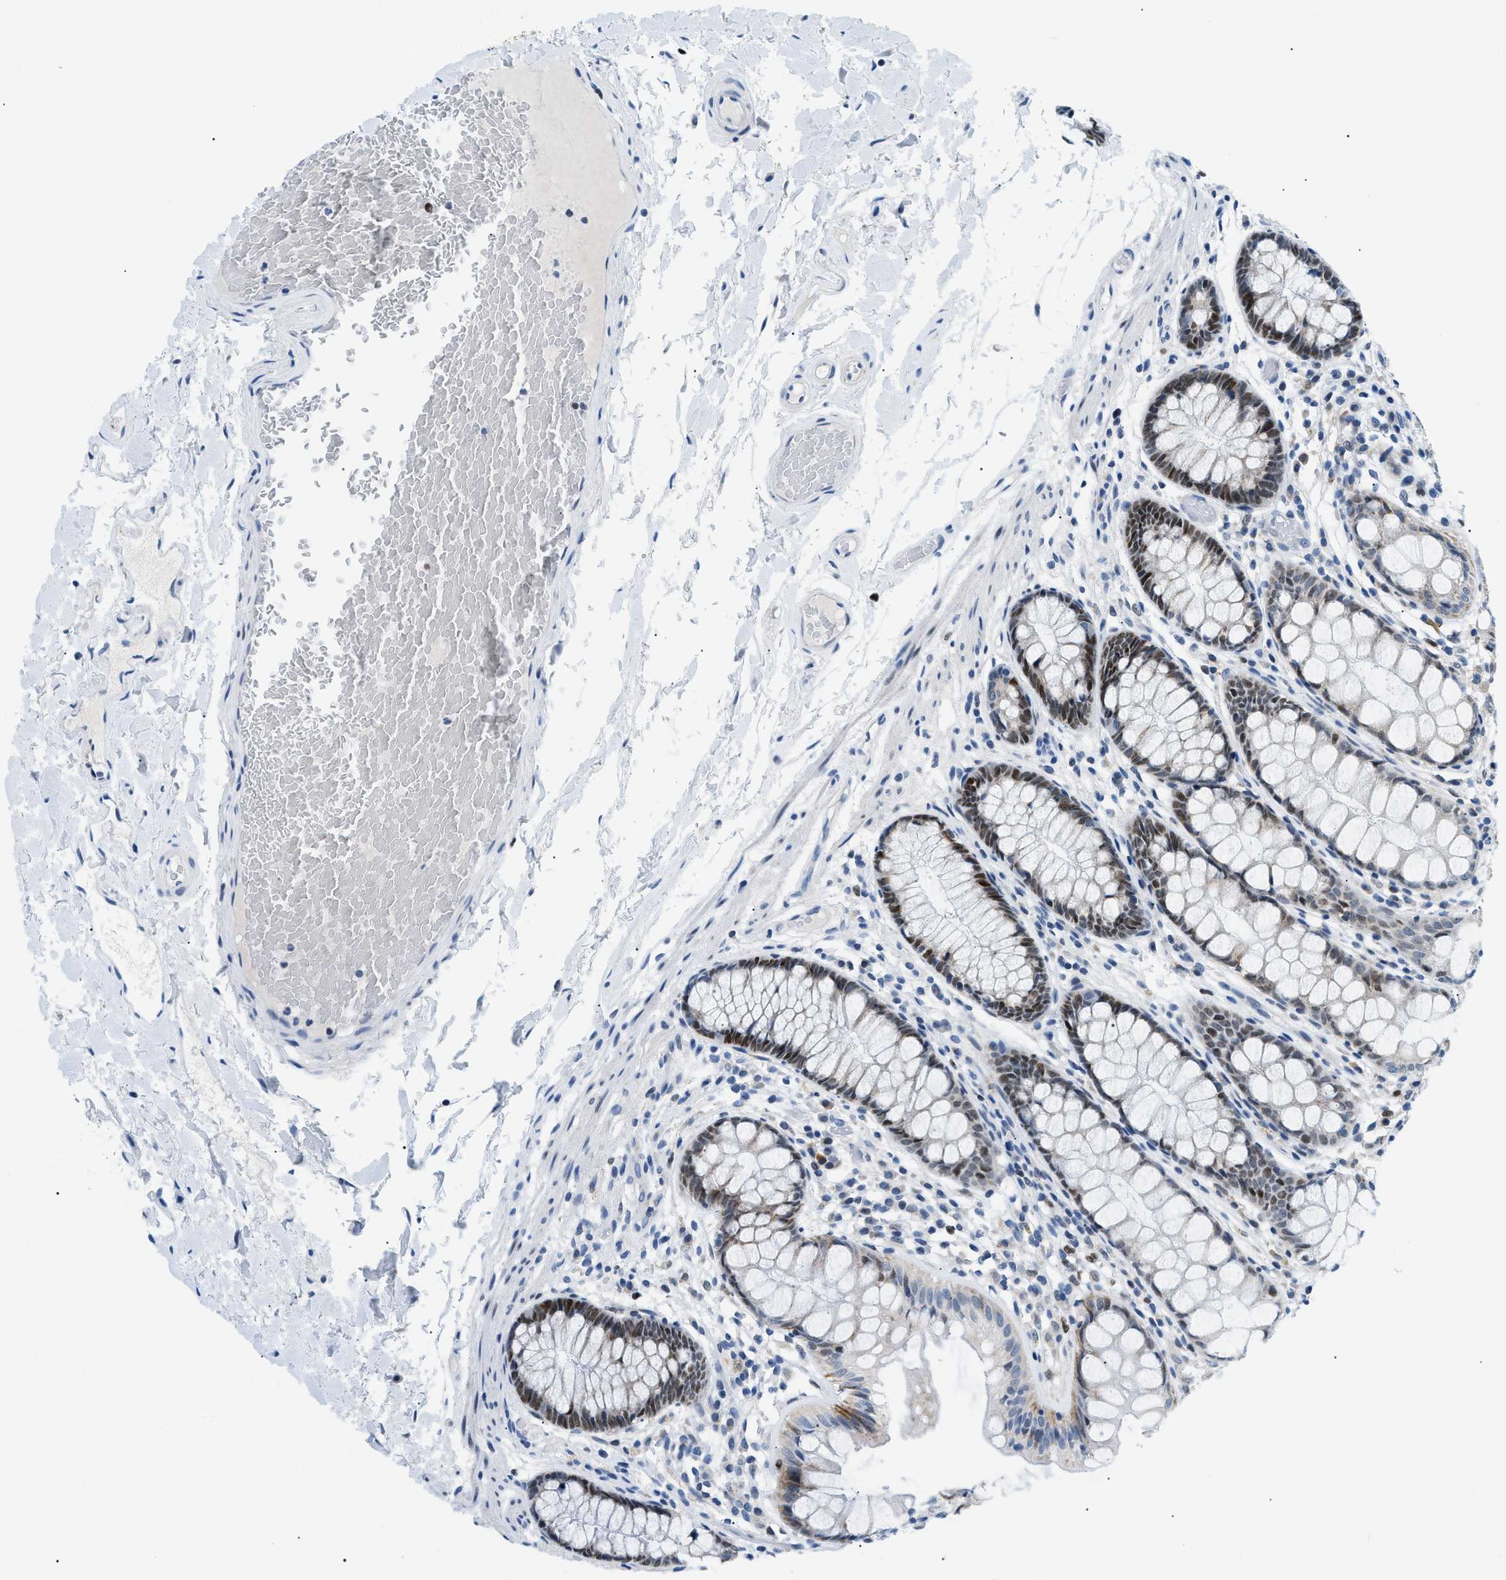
{"staining": {"intensity": "negative", "quantity": "none", "location": "none"}, "tissue": "colon", "cell_type": "Endothelial cells", "image_type": "normal", "snomed": [{"axis": "morphology", "description": "Normal tissue, NOS"}, {"axis": "topography", "description": "Colon"}], "caption": "A high-resolution image shows IHC staining of benign colon, which displays no significant expression in endothelial cells. The staining was performed using DAB (3,3'-diaminobenzidine) to visualize the protein expression in brown, while the nuclei were stained in blue with hematoxylin (Magnification: 20x).", "gene": "SMARCC1", "patient": {"sex": "female", "age": 56}}